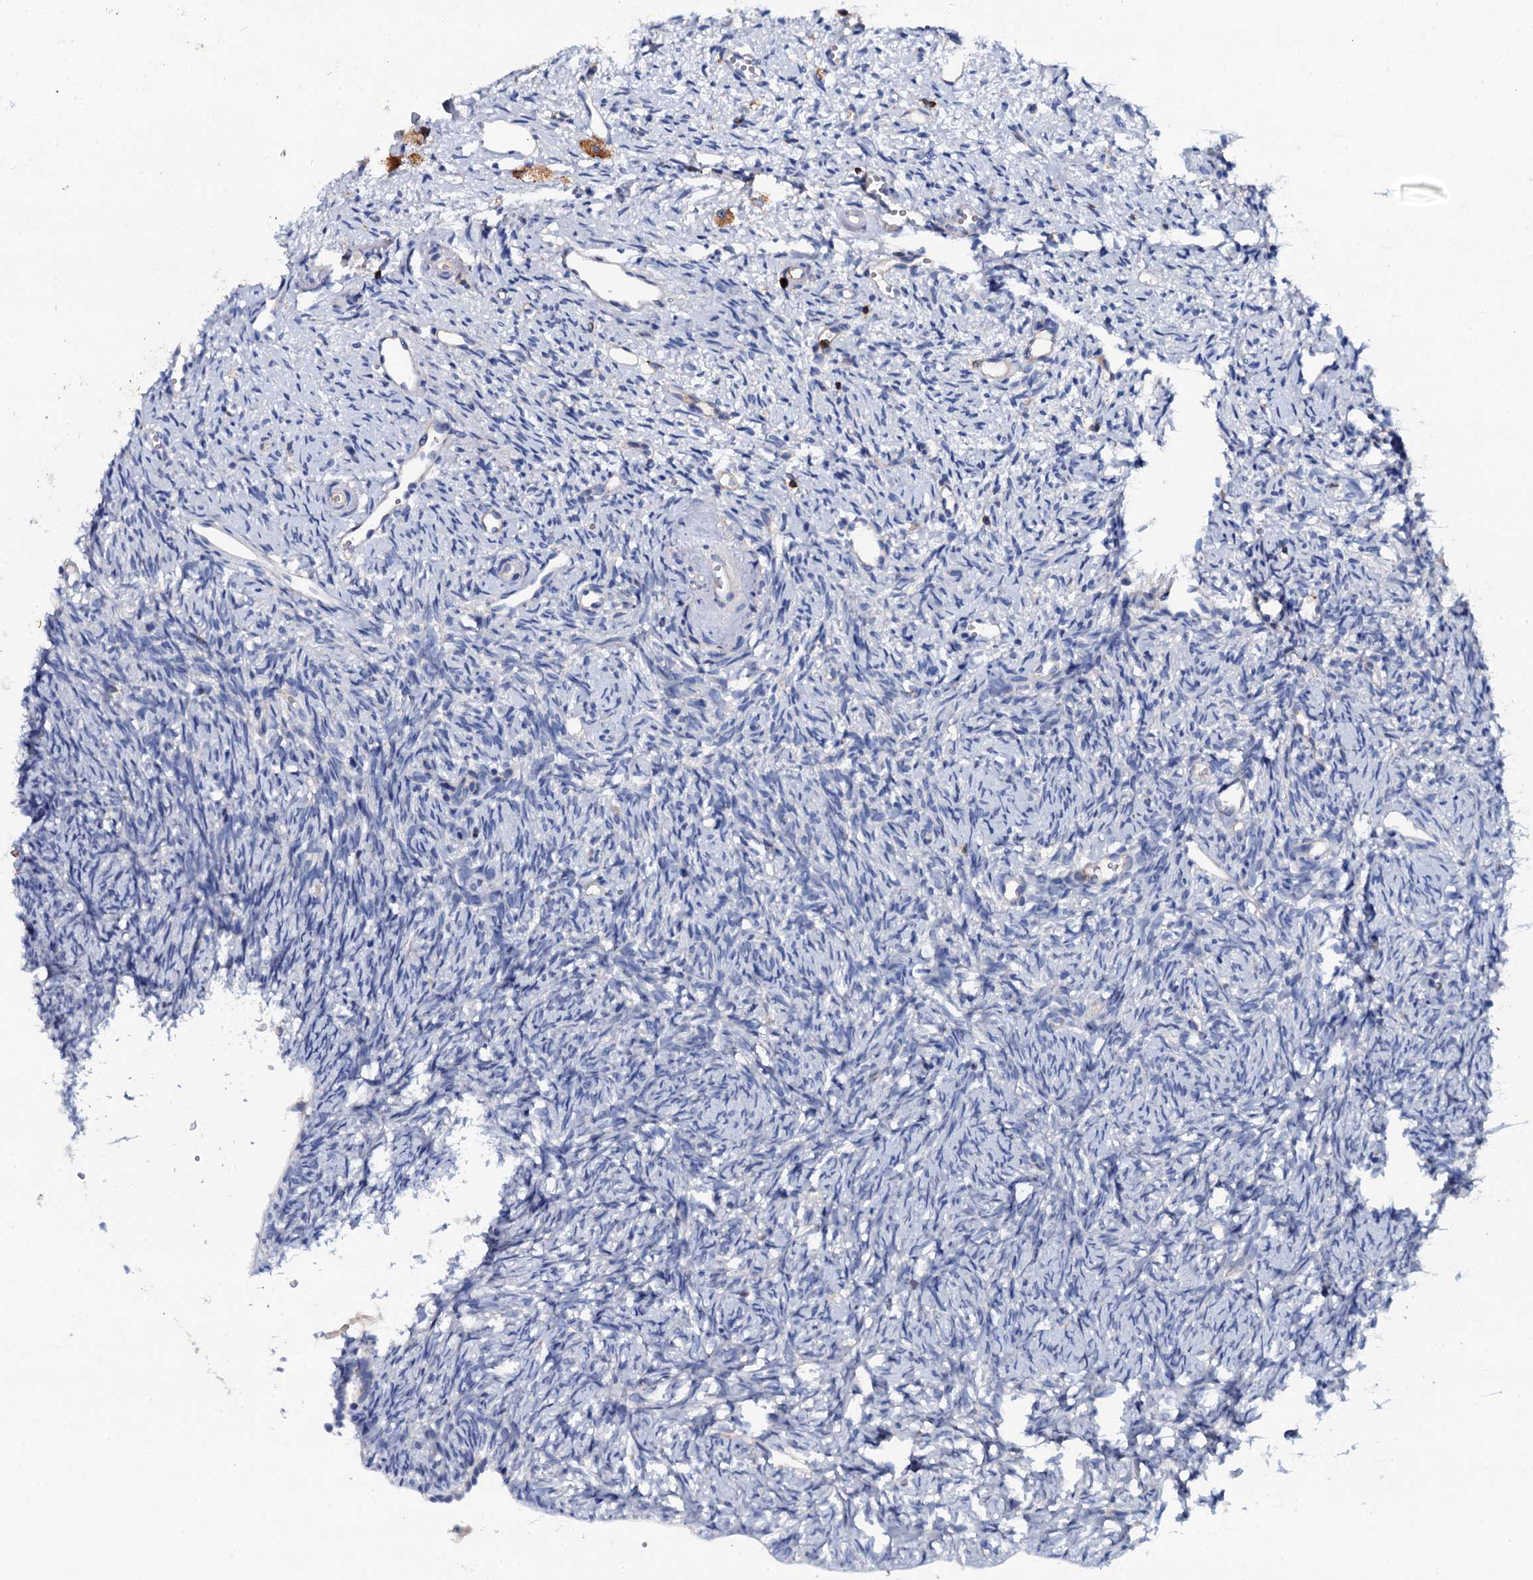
{"staining": {"intensity": "negative", "quantity": "none", "location": "none"}, "tissue": "ovary", "cell_type": "Follicle cells", "image_type": "normal", "snomed": [{"axis": "morphology", "description": "Normal tissue, NOS"}, {"axis": "topography", "description": "Ovary"}], "caption": "Immunohistochemistry micrograph of normal ovary: human ovary stained with DAB displays no significant protein expression in follicle cells. Nuclei are stained in blue.", "gene": "MS4A4E", "patient": {"sex": "female", "age": 51}}